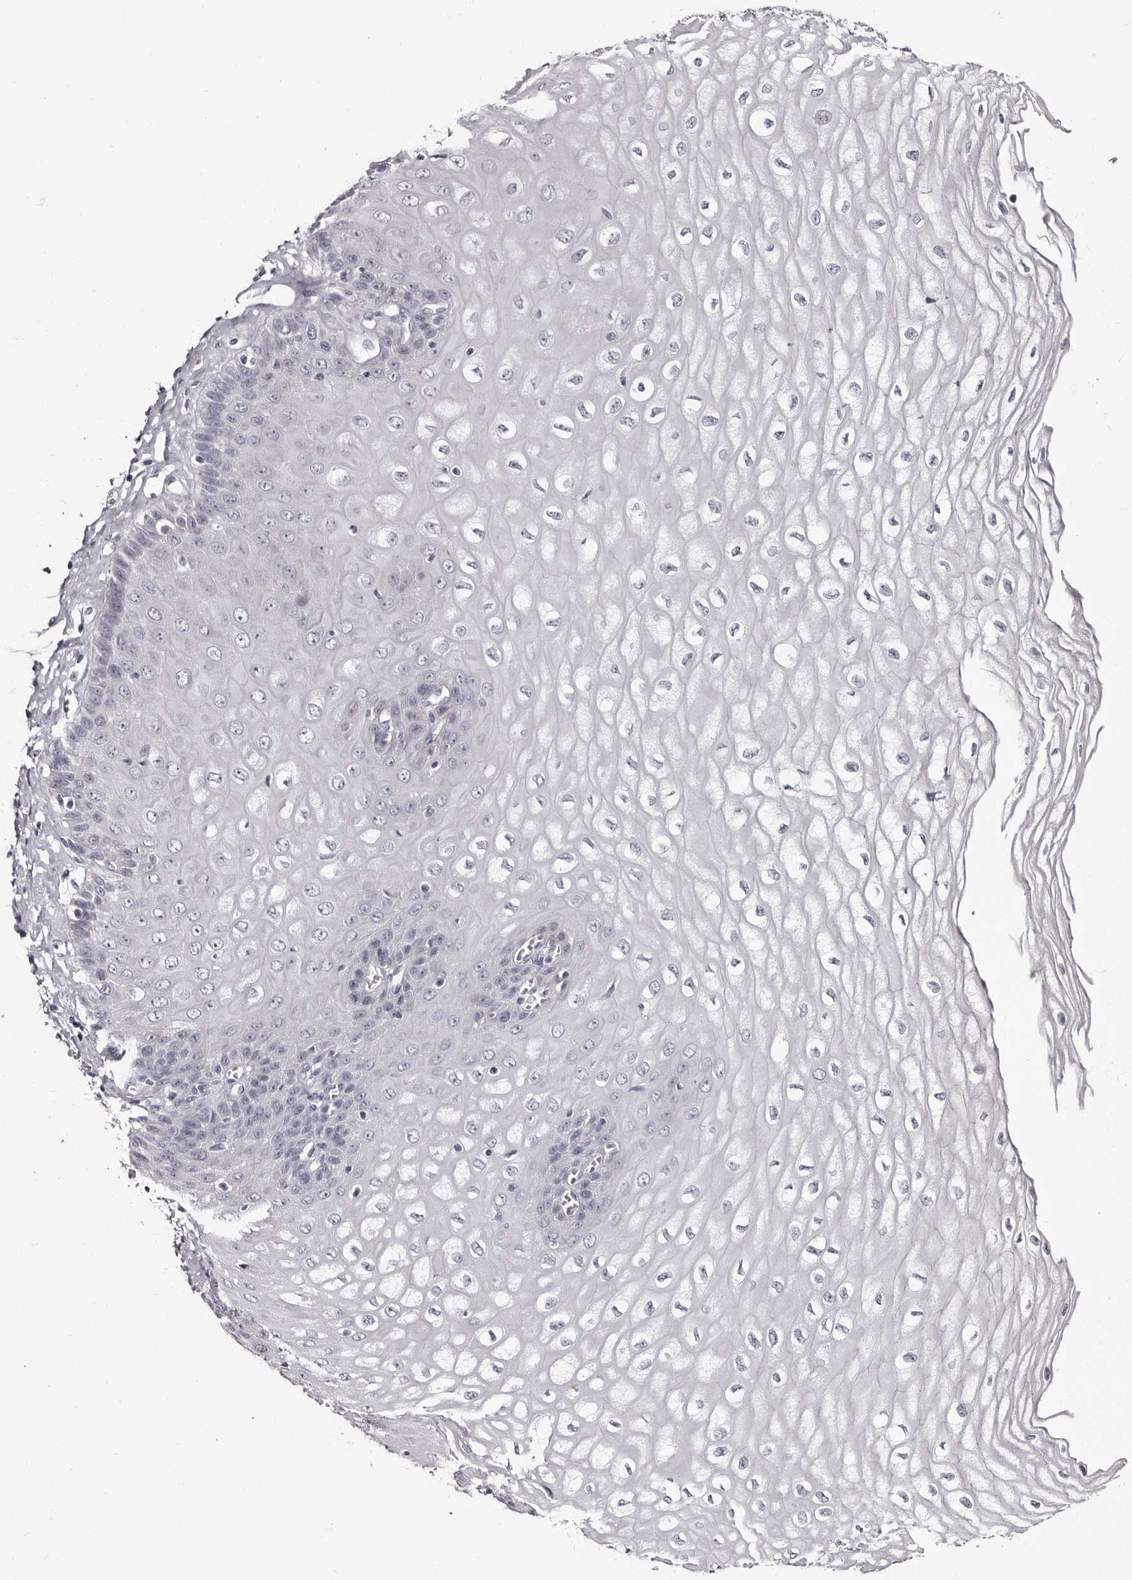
{"staining": {"intensity": "negative", "quantity": "none", "location": "none"}, "tissue": "esophagus", "cell_type": "Squamous epithelial cells", "image_type": "normal", "snomed": [{"axis": "morphology", "description": "Normal tissue, NOS"}, {"axis": "topography", "description": "Esophagus"}], "caption": "Image shows no protein positivity in squamous epithelial cells of normal esophagus. The staining was performed using DAB to visualize the protein expression in brown, while the nuclei were stained in blue with hematoxylin (Magnification: 20x).", "gene": "TBC1D22B", "patient": {"sex": "male", "age": 60}}